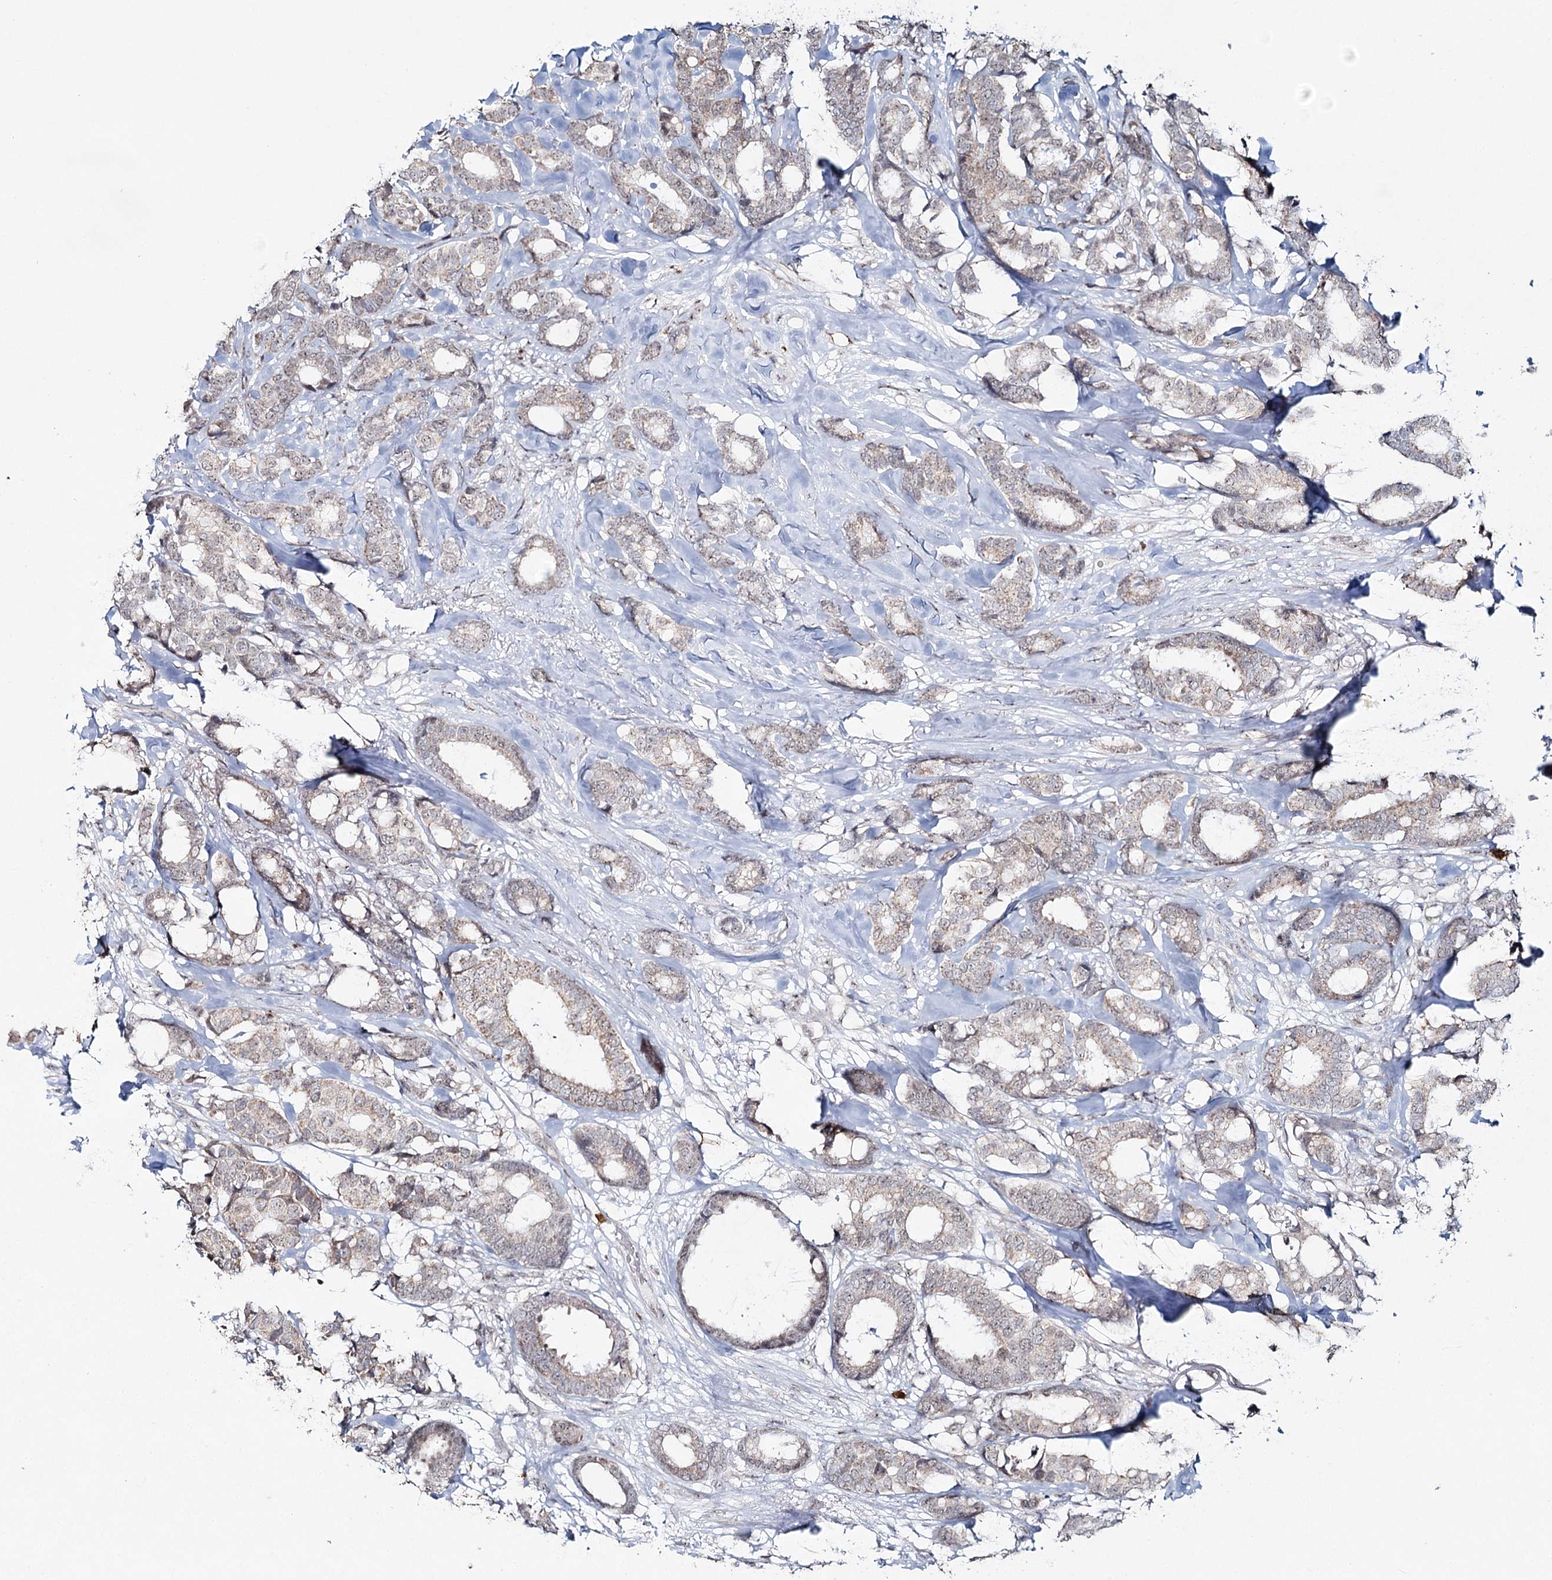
{"staining": {"intensity": "weak", "quantity": "25%-75%", "location": "cytoplasmic/membranous"}, "tissue": "breast cancer", "cell_type": "Tumor cells", "image_type": "cancer", "snomed": [{"axis": "morphology", "description": "Duct carcinoma"}, {"axis": "topography", "description": "Breast"}], "caption": "A low amount of weak cytoplasmic/membranous positivity is present in approximately 25%-75% of tumor cells in breast intraductal carcinoma tissue.", "gene": "ATAD1", "patient": {"sex": "female", "age": 87}}